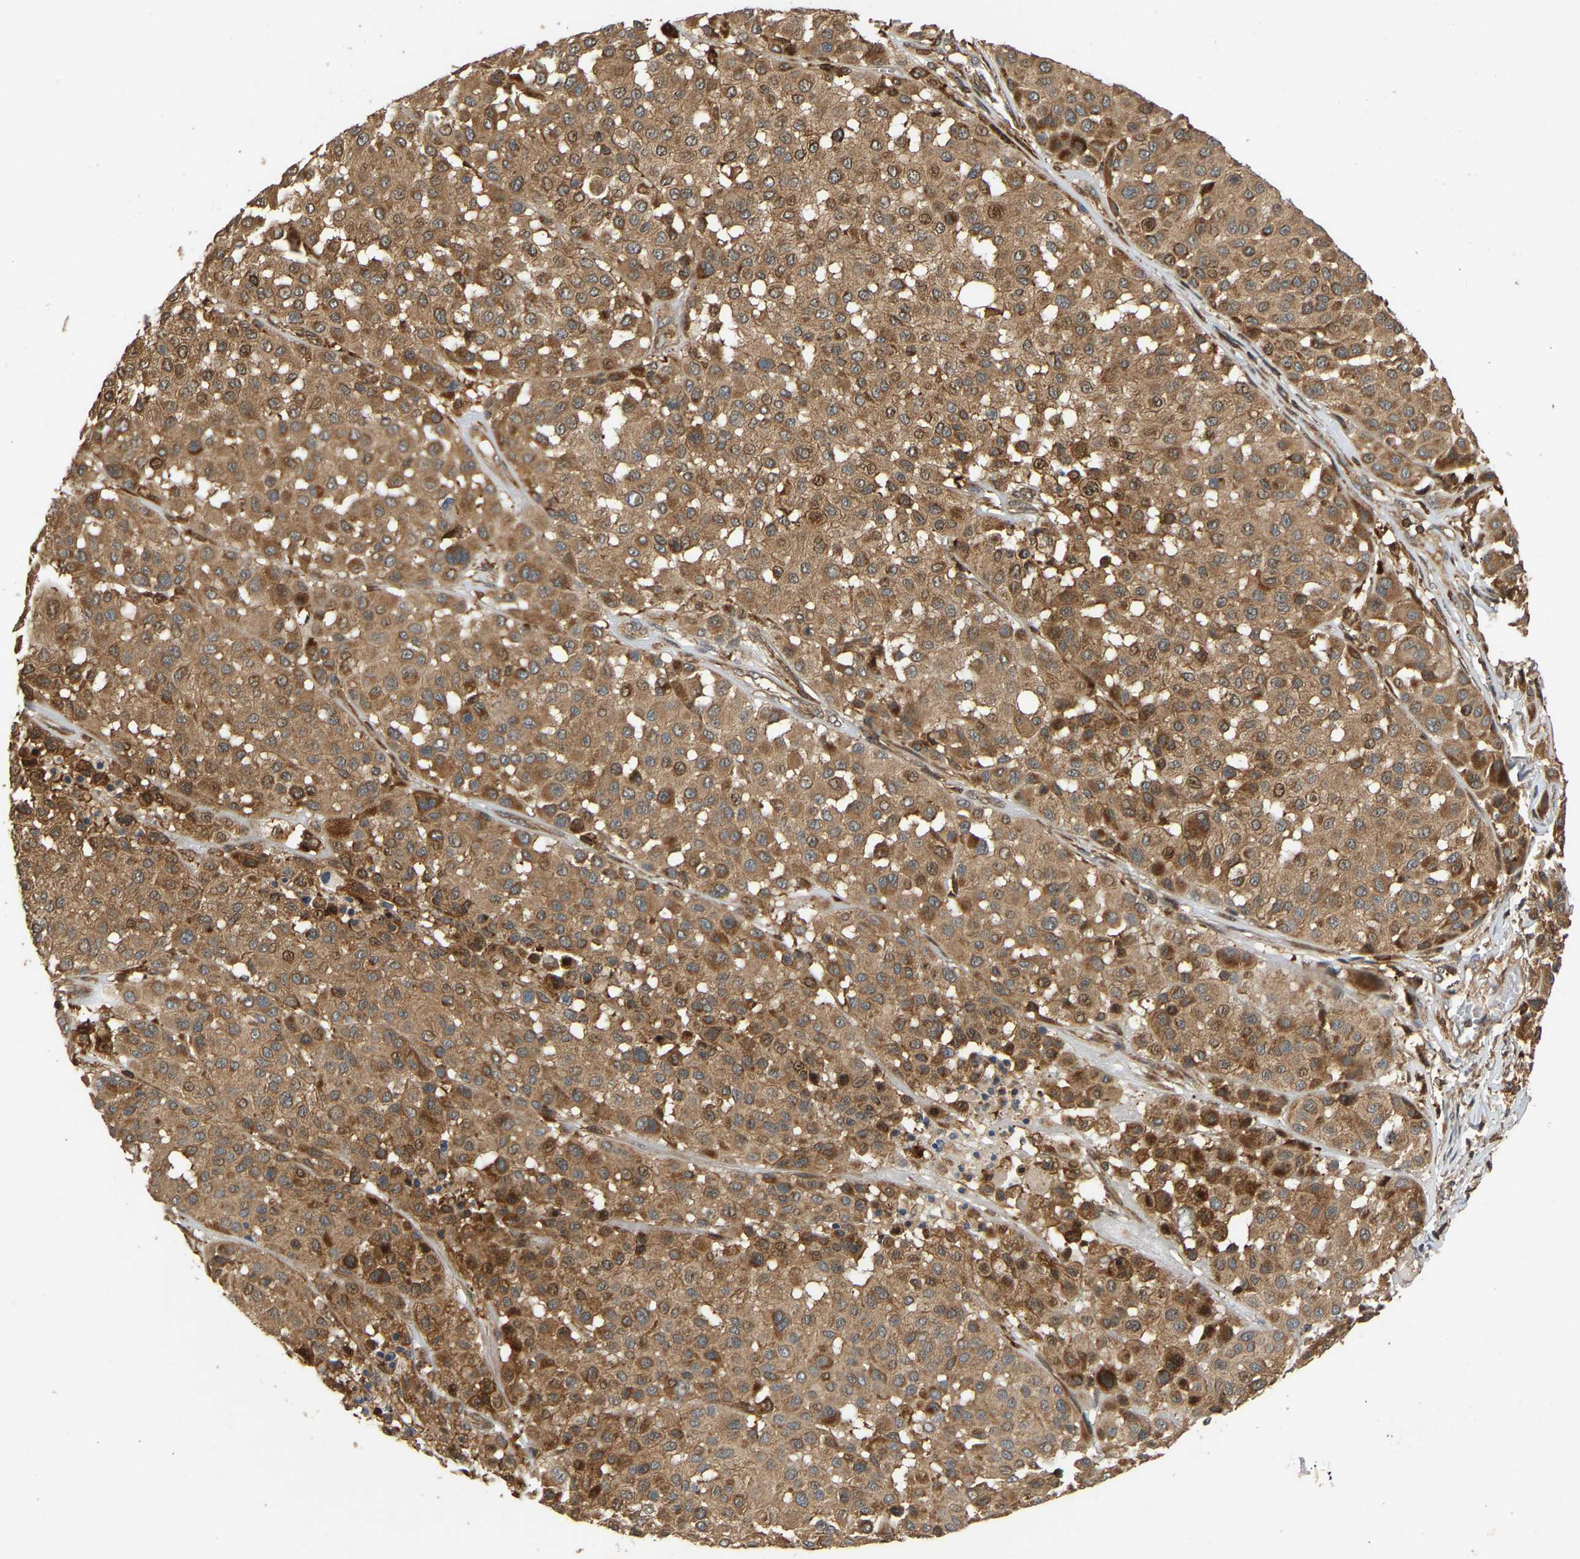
{"staining": {"intensity": "moderate", "quantity": ">75%", "location": "cytoplasmic/membranous"}, "tissue": "melanoma", "cell_type": "Tumor cells", "image_type": "cancer", "snomed": [{"axis": "morphology", "description": "Malignant melanoma, Metastatic site"}, {"axis": "topography", "description": "Soft tissue"}], "caption": "Immunohistochemical staining of melanoma exhibits medium levels of moderate cytoplasmic/membranous expression in about >75% of tumor cells.", "gene": "GOPC", "patient": {"sex": "male", "age": 41}}